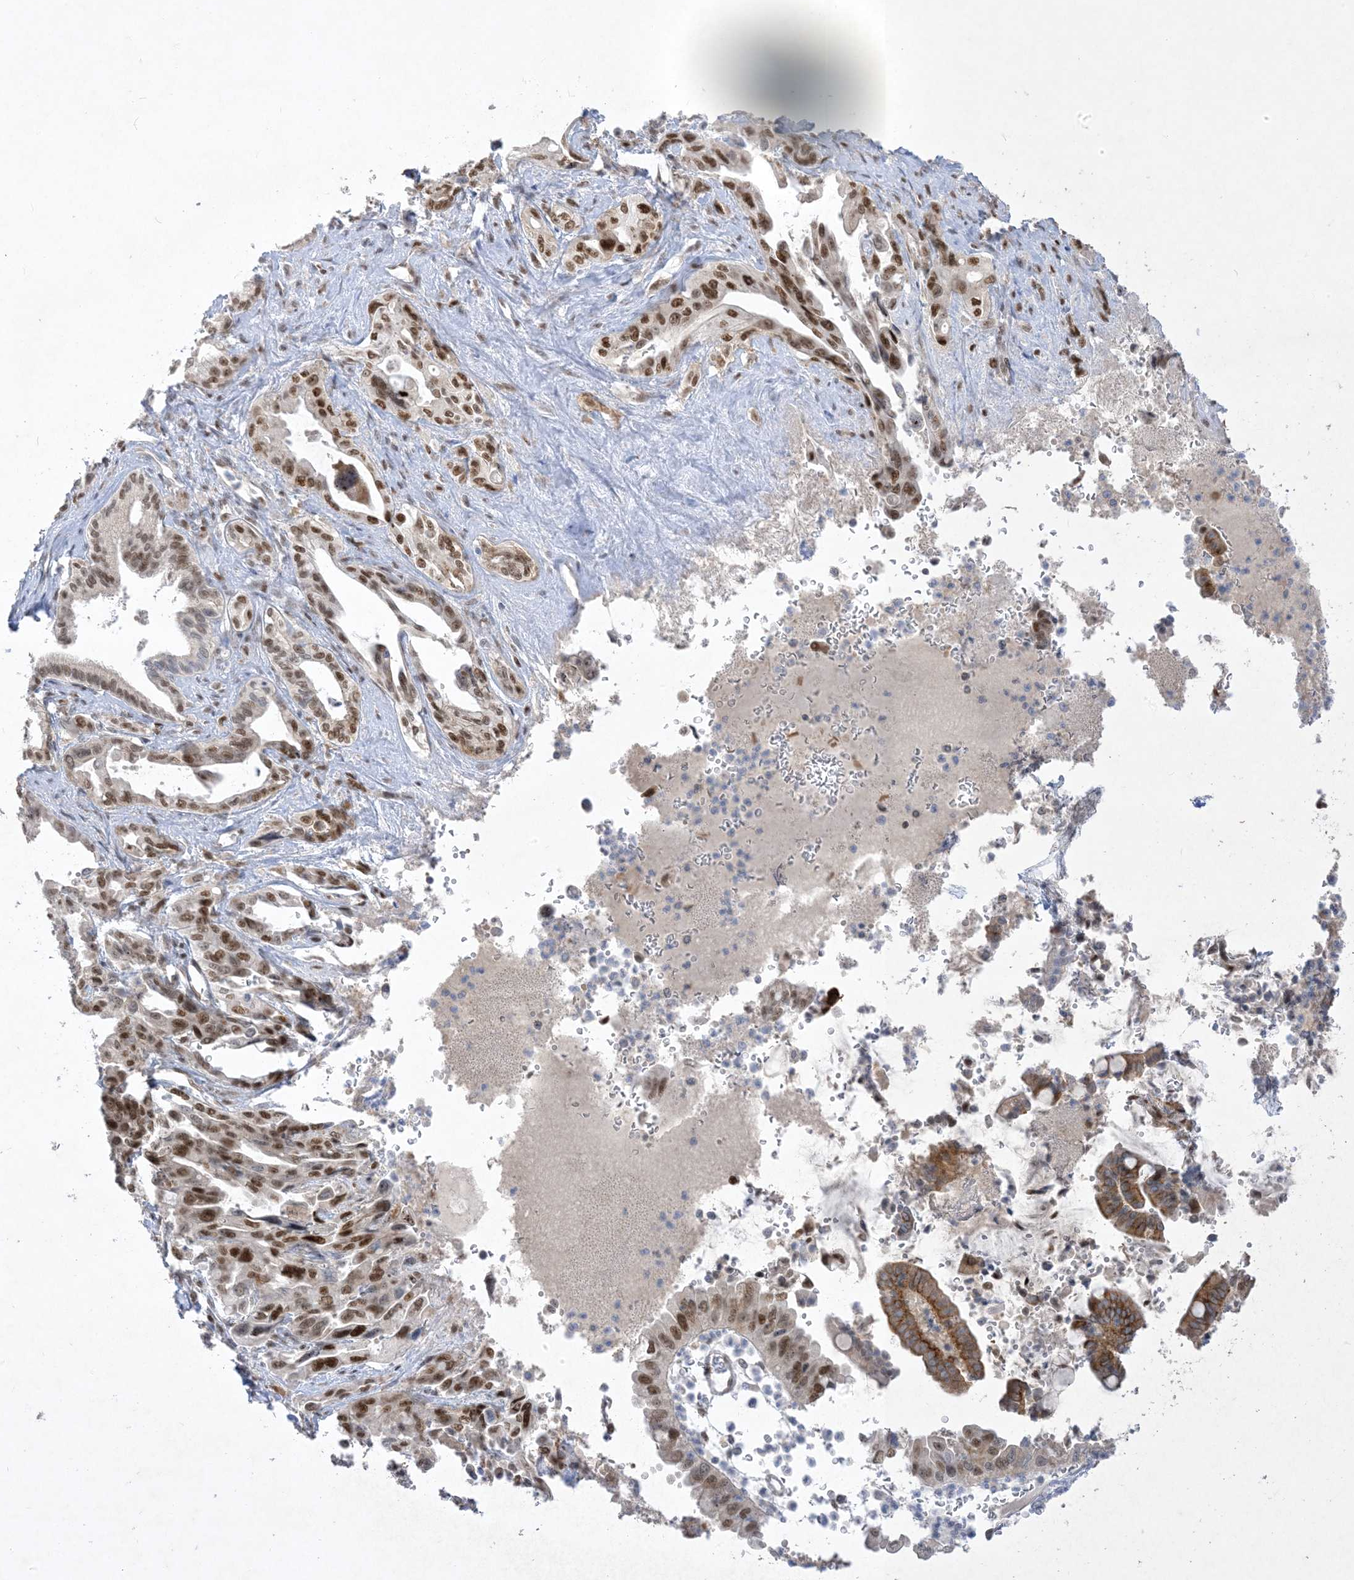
{"staining": {"intensity": "strong", "quantity": "25%-75%", "location": "nuclear"}, "tissue": "pancreatic cancer", "cell_type": "Tumor cells", "image_type": "cancer", "snomed": [{"axis": "morphology", "description": "Adenocarcinoma, NOS"}, {"axis": "topography", "description": "Pancreas"}], "caption": "DAB (3,3'-diaminobenzidine) immunohistochemical staining of pancreatic cancer (adenocarcinoma) reveals strong nuclear protein staining in approximately 25%-75% of tumor cells.", "gene": "BHLHE40", "patient": {"sex": "male", "age": 70}}